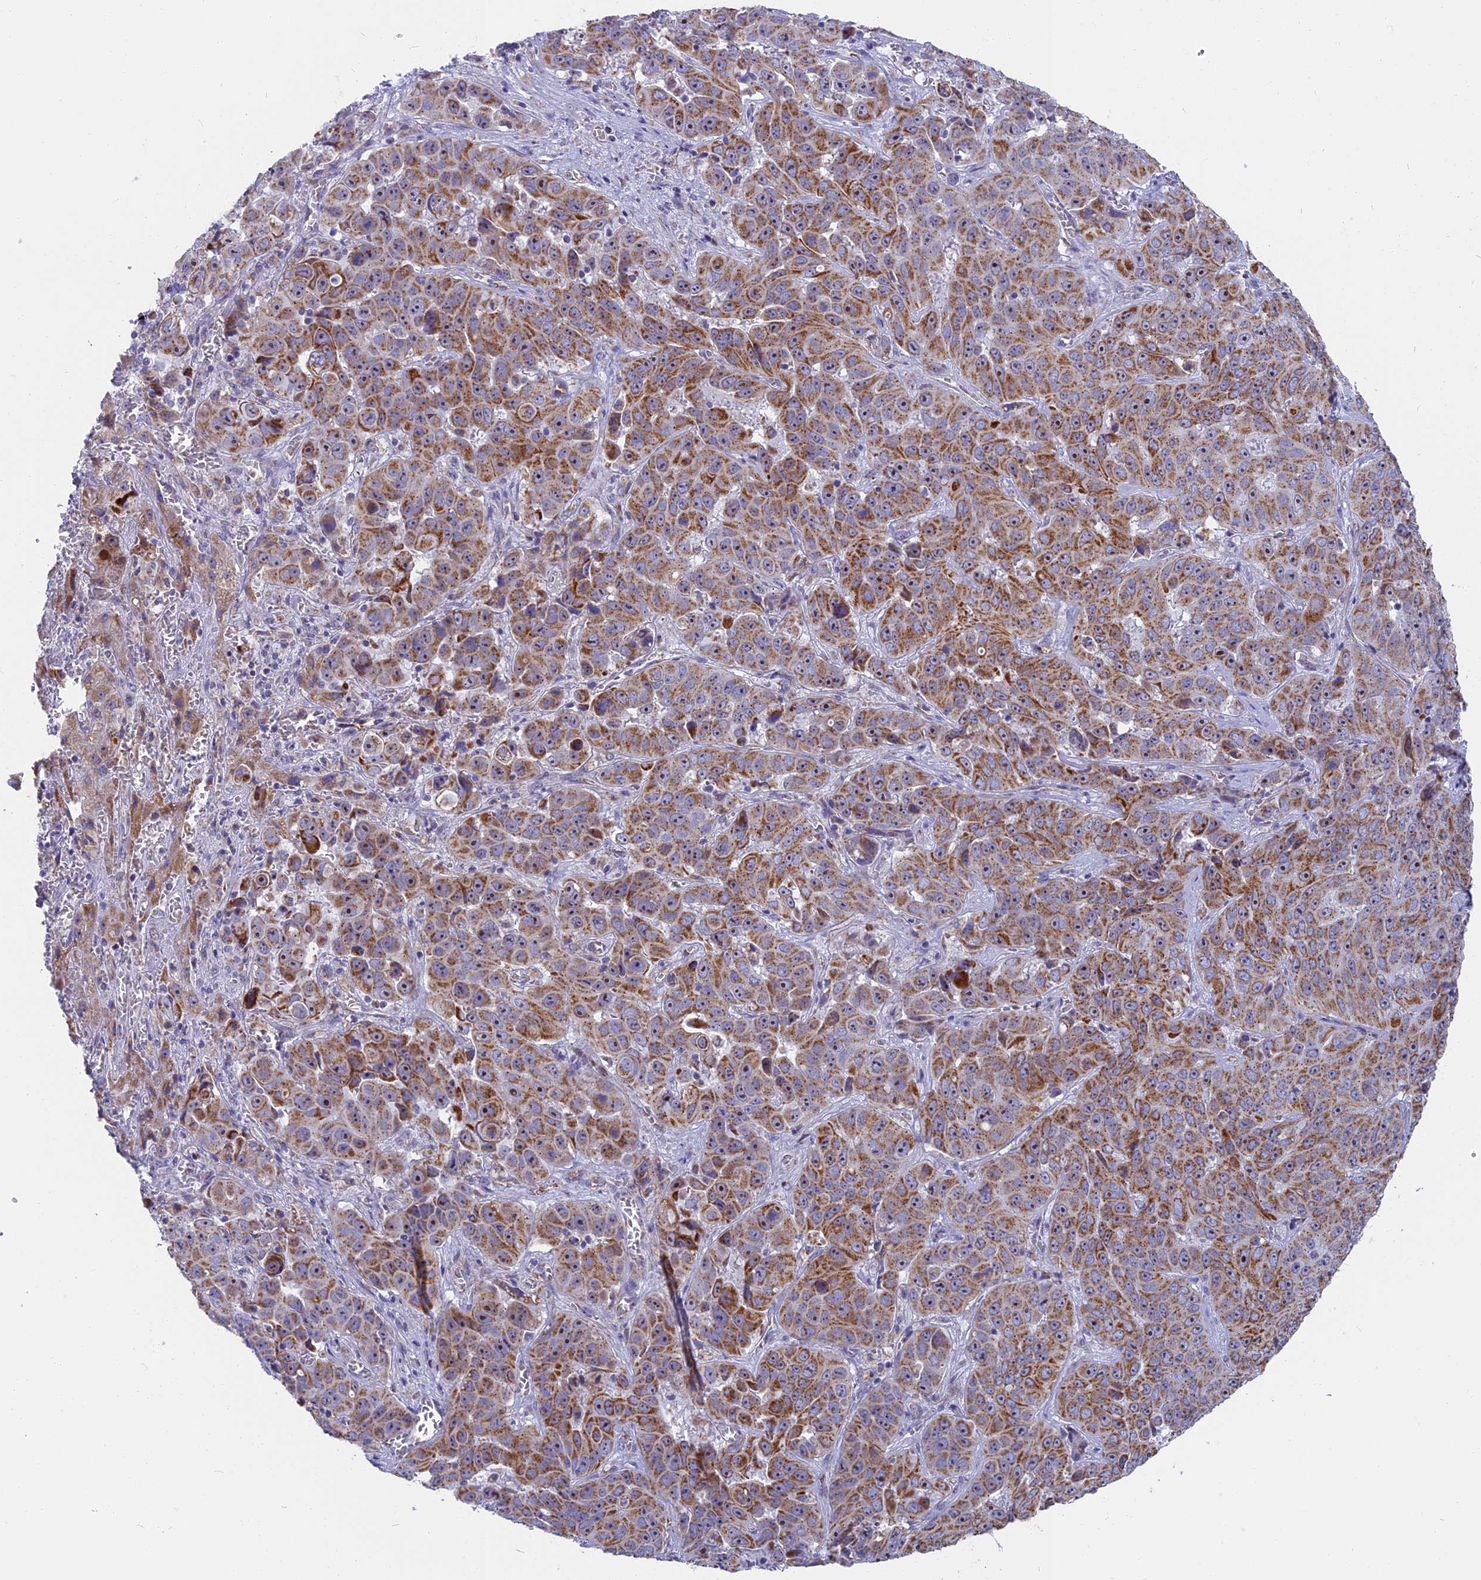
{"staining": {"intensity": "moderate", "quantity": ">75%", "location": "cytoplasmic/membranous"}, "tissue": "liver cancer", "cell_type": "Tumor cells", "image_type": "cancer", "snomed": [{"axis": "morphology", "description": "Cholangiocarcinoma"}, {"axis": "topography", "description": "Liver"}], "caption": "Protein staining displays moderate cytoplasmic/membranous staining in about >75% of tumor cells in liver cancer.", "gene": "DTWD1", "patient": {"sex": "female", "age": 52}}